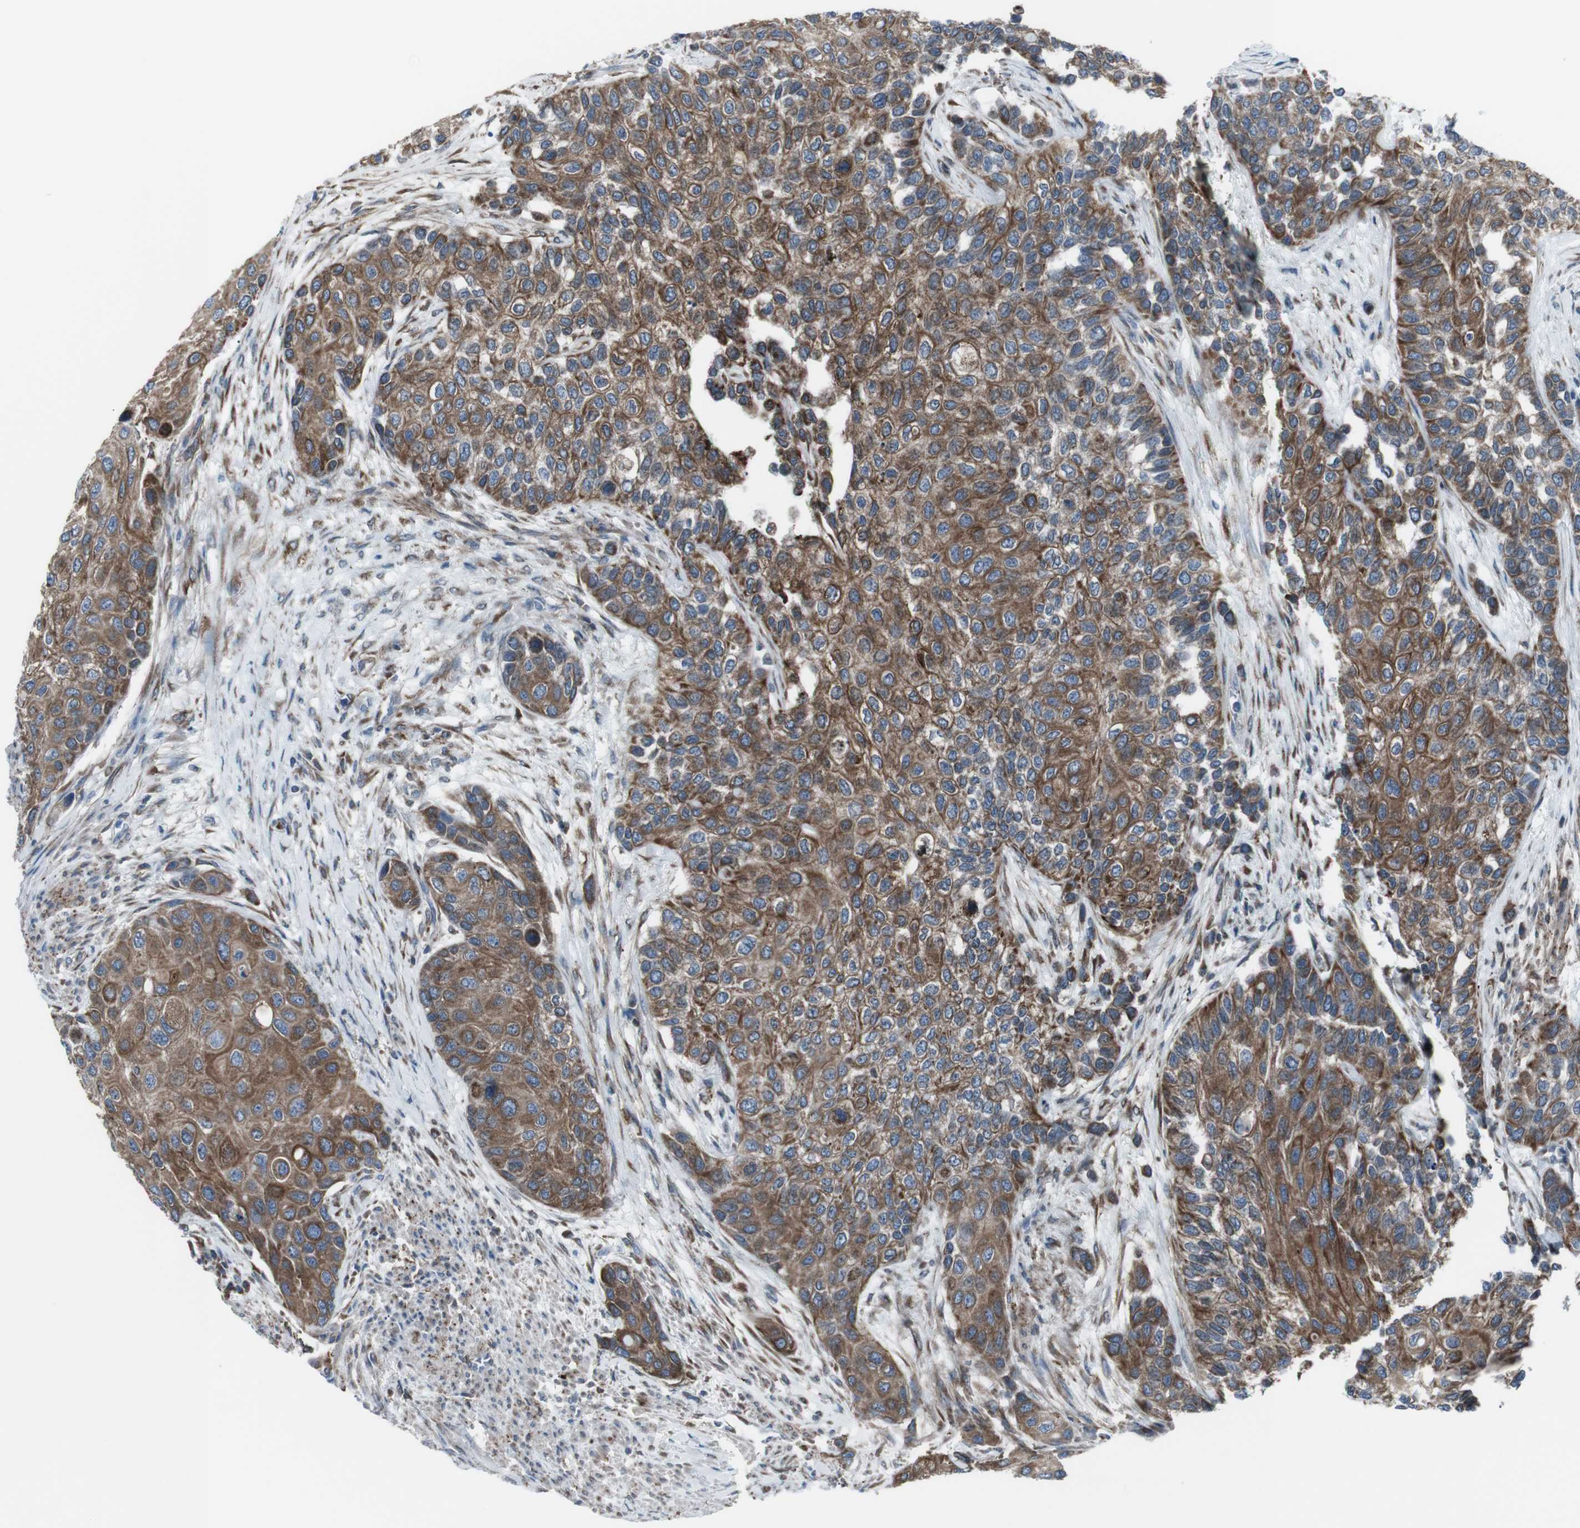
{"staining": {"intensity": "moderate", "quantity": ">75%", "location": "cytoplasmic/membranous"}, "tissue": "urothelial cancer", "cell_type": "Tumor cells", "image_type": "cancer", "snomed": [{"axis": "morphology", "description": "Urothelial carcinoma, High grade"}, {"axis": "topography", "description": "Urinary bladder"}], "caption": "Human high-grade urothelial carcinoma stained with a brown dye demonstrates moderate cytoplasmic/membranous positive positivity in about >75% of tumor cells.", "gene": "LNPK", "patient": {"sex": "female", "age": 56}}